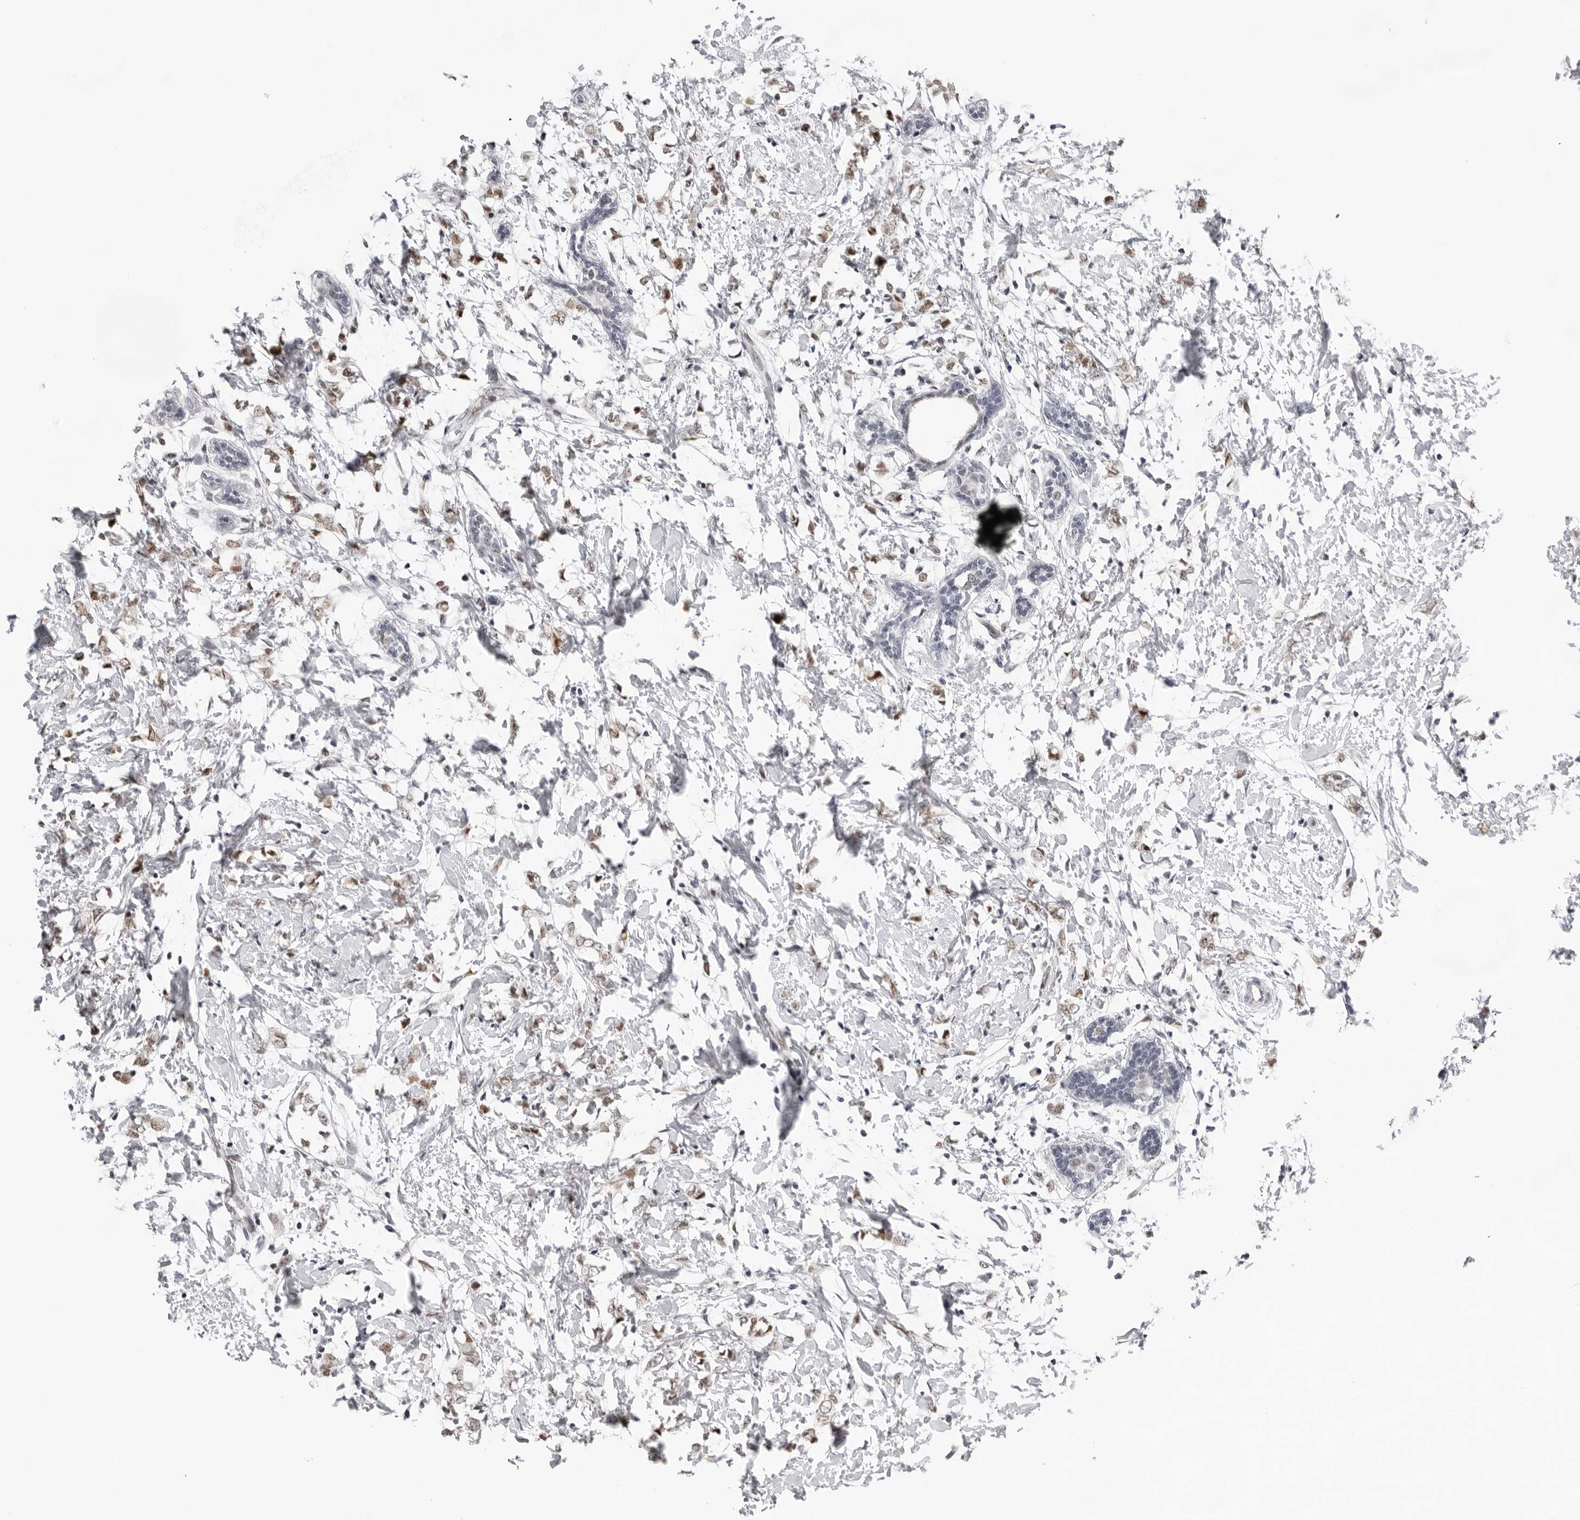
{"staining": {"intensity": "weak", "quantity": ">75%", "location": "nuclear"}, "tissue": "breast cancer", "cell_type": "Tumor cells", "image_type": "cancer", "snomed": [{"axis": "morphology", "description": "Normal tissue, NOS"}, {"axis": "morphology", "description": "Lobular carcinoma"}, {"axis": "topography", "description": "Breast"}], "caption": "A brown stain shows weak nuclear expression of a protein in human lobular carcinoma (breast) tumor cells.", "gene": "USP1", "patient": {"sex": "female", "age": 47}}